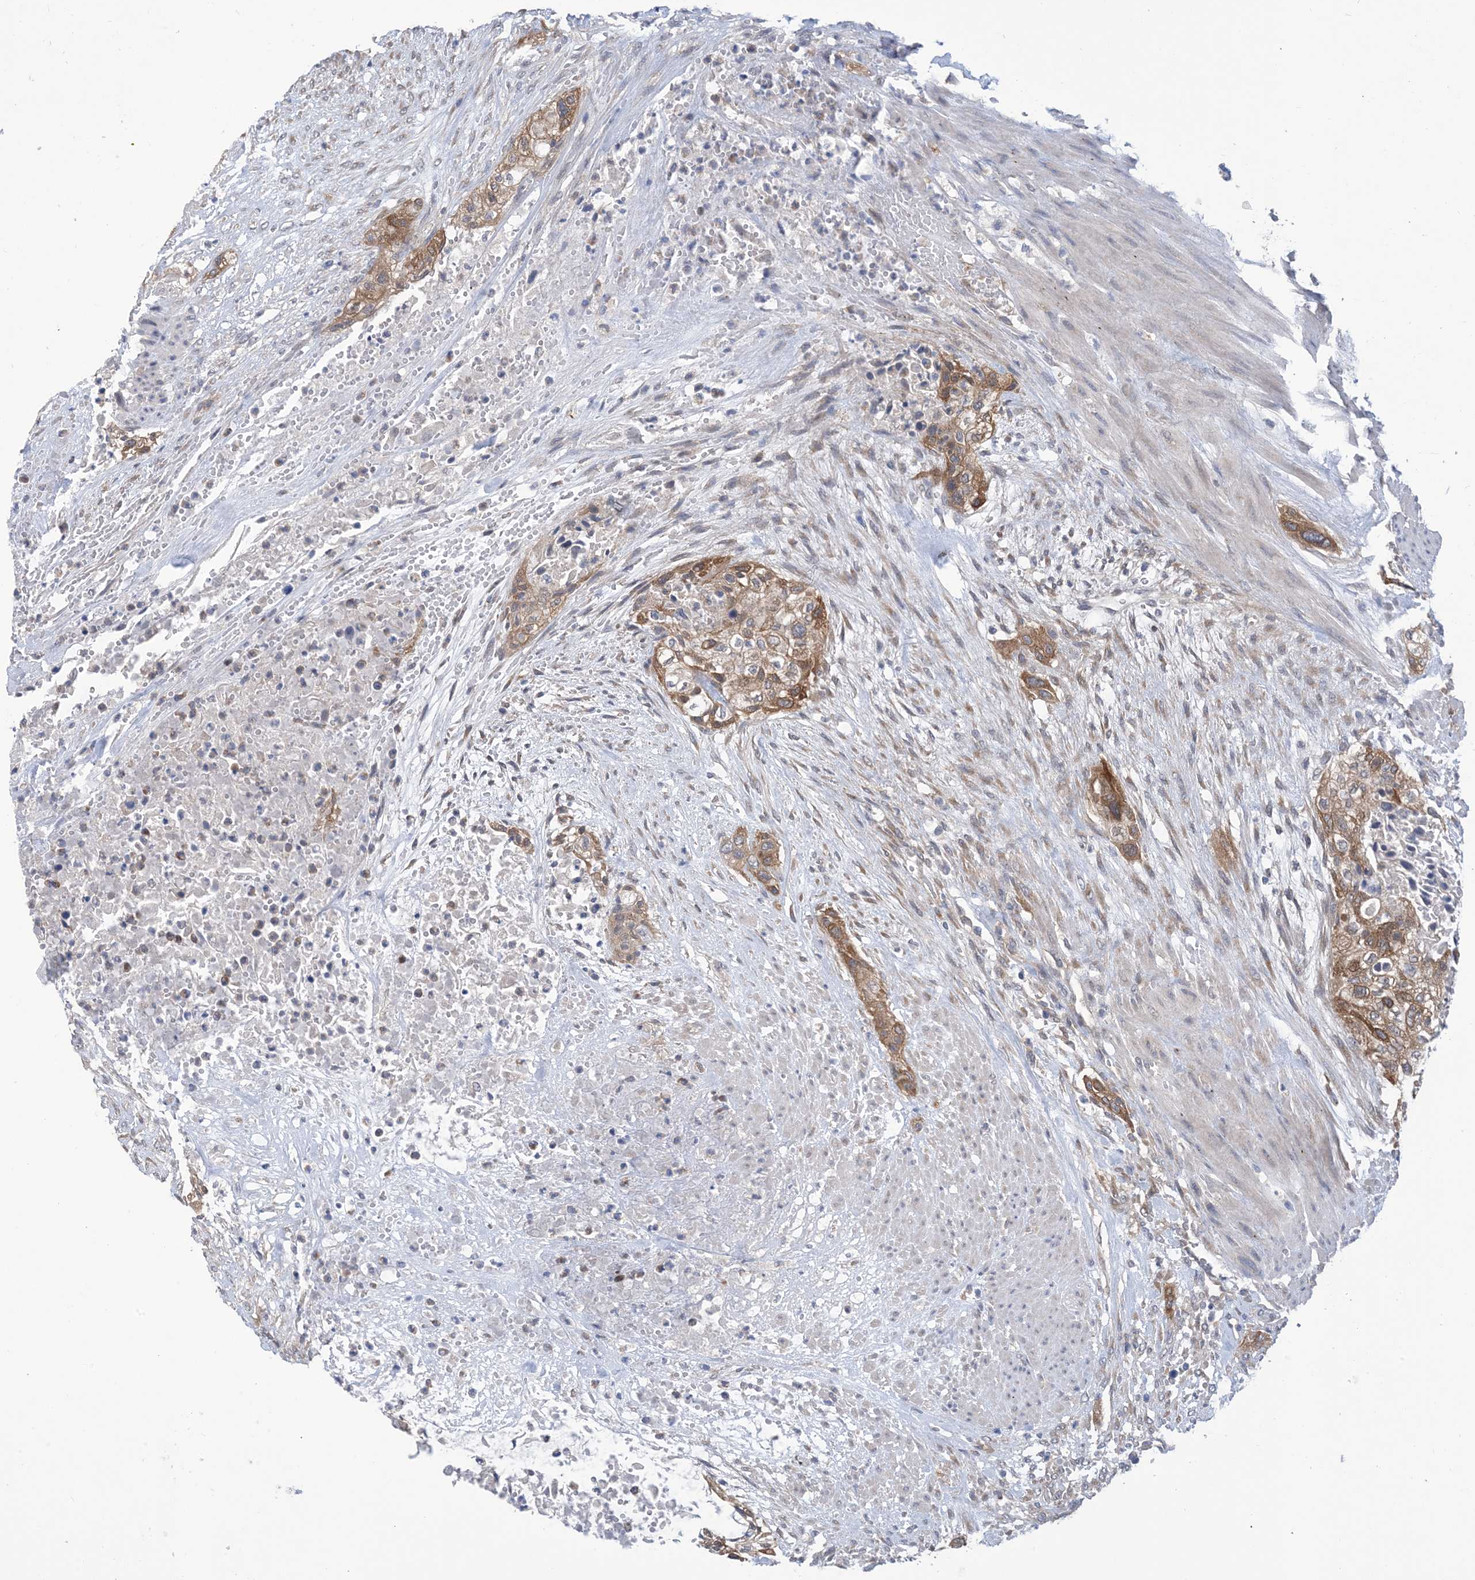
{"staining": {"intensity": "moderate", "quantity": ">75%", "location": "cytoplasmic/membranous"}, "tissue": "urothelial cancer", "cell_type": "Tumor cells", "image_type": "cancer", "snomed": [{"axis": "morphology", "description": "Urothelial carcinoma, High grade"}, {"axis": "topography", "description": "Urinary bladder"}], "caption": "Protein analysis of high-grade urothelial carcinoma tissue reveals moderate cytoplasmic/membranous positivity in approximately >75% of tumor cells.", "gene": "EHBP1", "patient": {"sex": "male", "age": 35}}